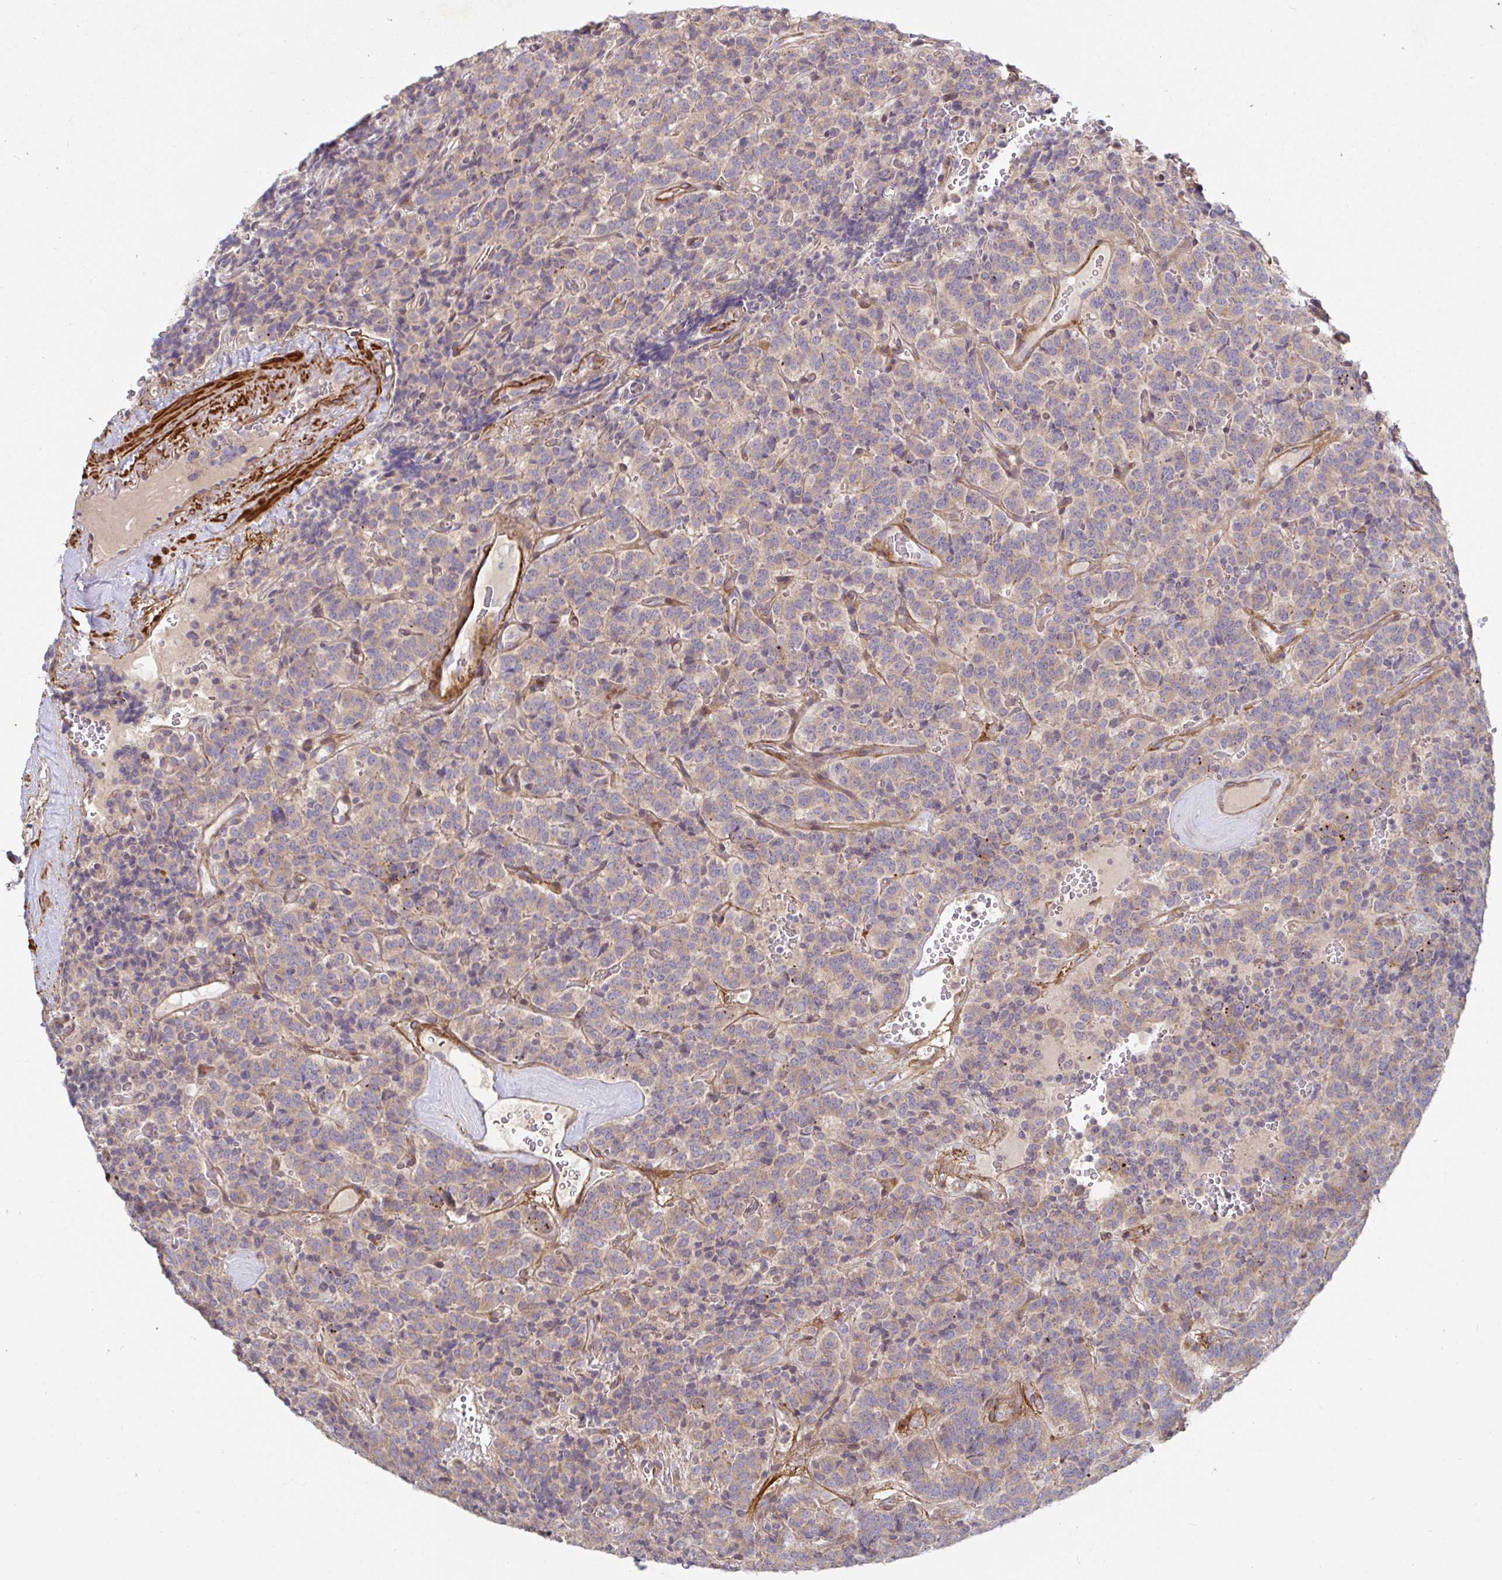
{"staining": {"intensity": "weak", "quantity": "<25%", "location": "cytoplasmic/membranous"}, "tissue": "carcinoid", "cell_type": "Tumor cells", "image_type": "cancer", "snomed": [{"axis": "morphology", "description": "Carcinoid, malignant, NOS"}, {"axis": "topography", "description": "Pancreas"}], "caption": "There is no significant expression in tumor cells of carcinoid.", "gene": "SSH2", "patient": {"sex": "male", "age": 36}}